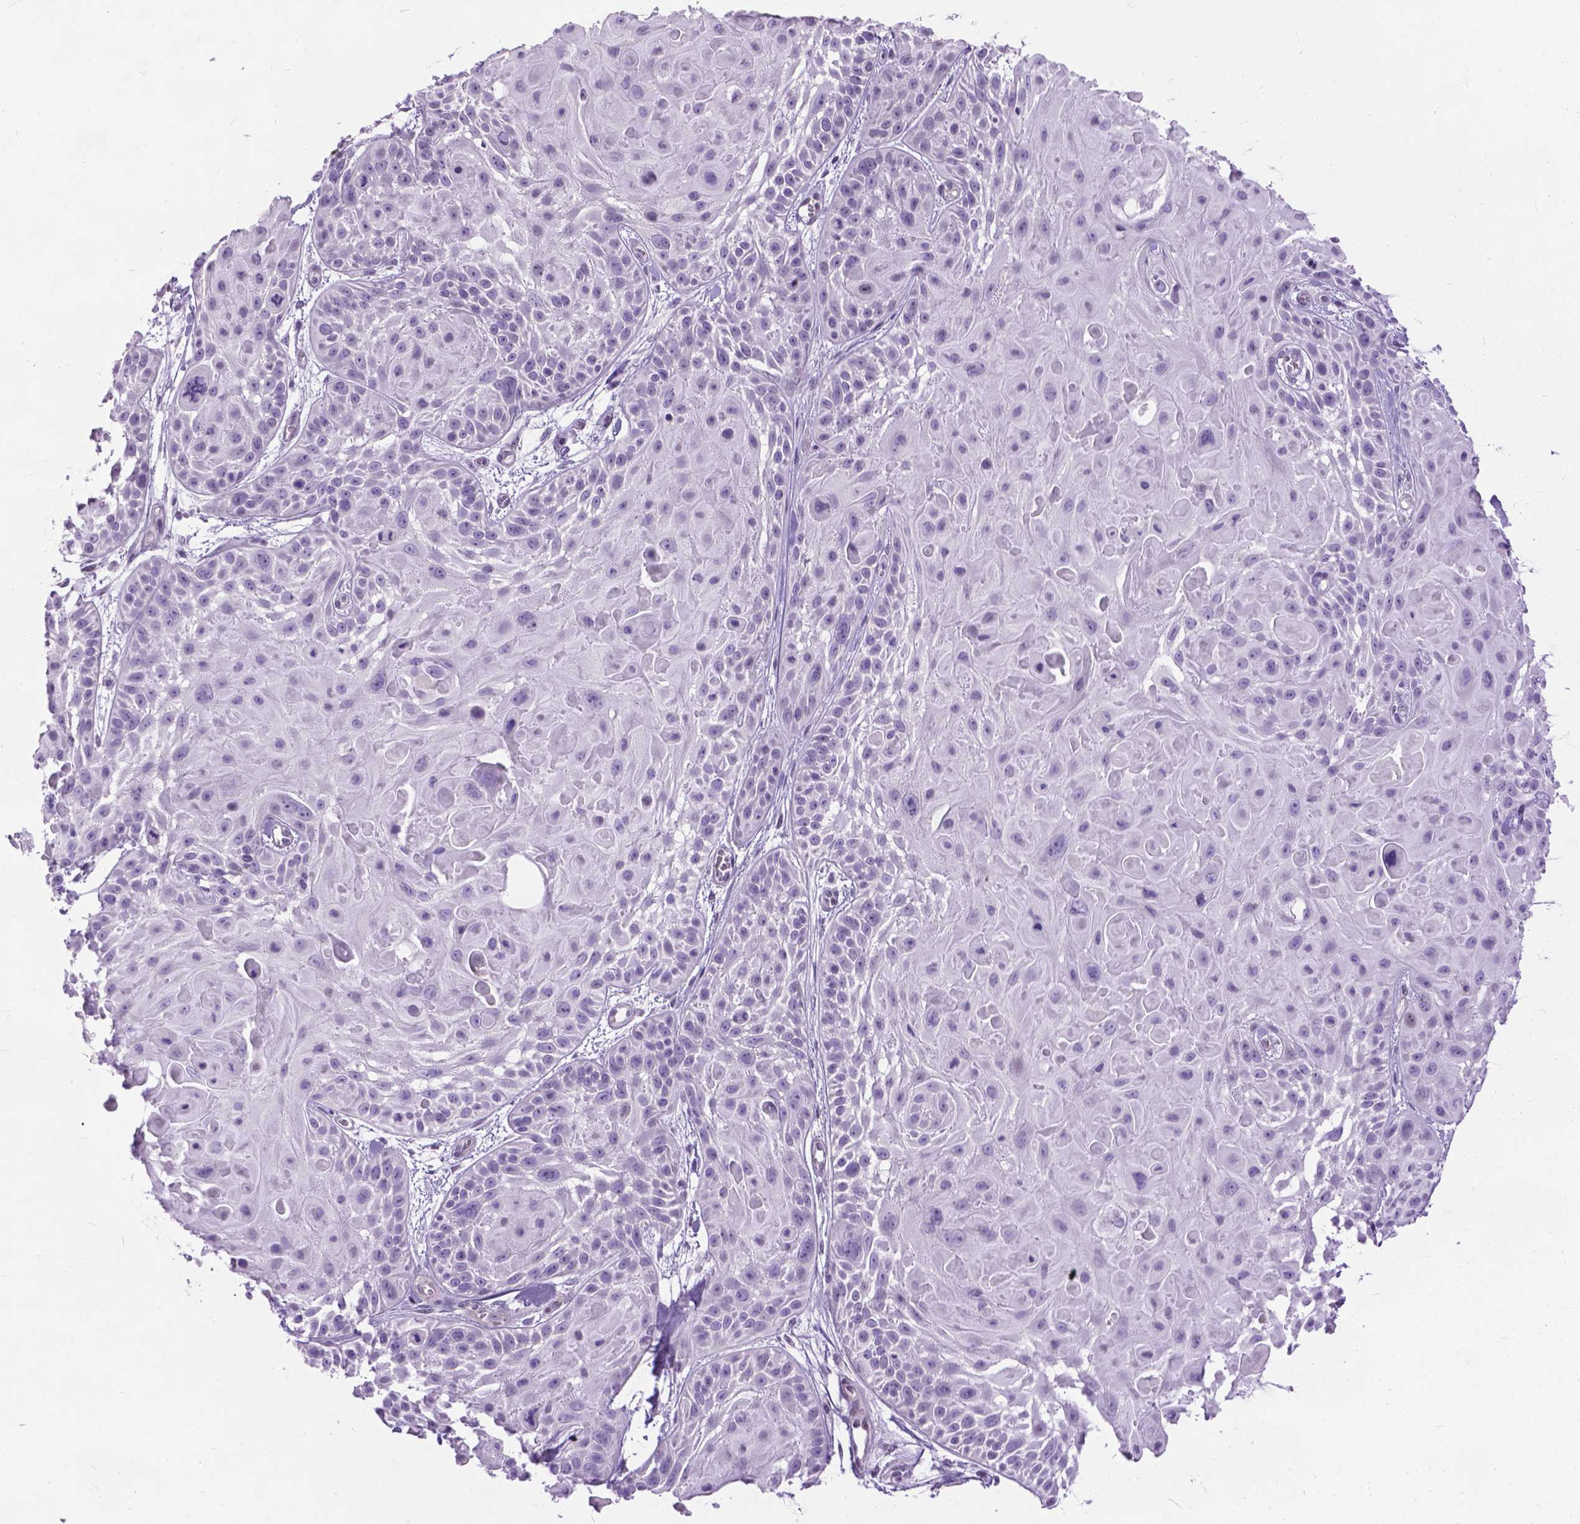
{"staining": {"intensity": "negative", "quantity": "none", "location": "none"}, "tissue": "skin cancer", "cell_type": "Tumor cells", "image_type": "cancer", "snomed": [{"axis": "morphology", "description": "Squamous cell carcinoma, NOS"}, {"axis": "topography", "description": "Skin"}, {"axis": "topography", "description": "Anal"}], "caption": "This is an immunohistochemistry (IHC) photomicrograph of human squamous cell carcinoma (skin). There is no expression in tumor cells.", "gene": "PROB1", "patient": {"sex": "female", "age": 75}}